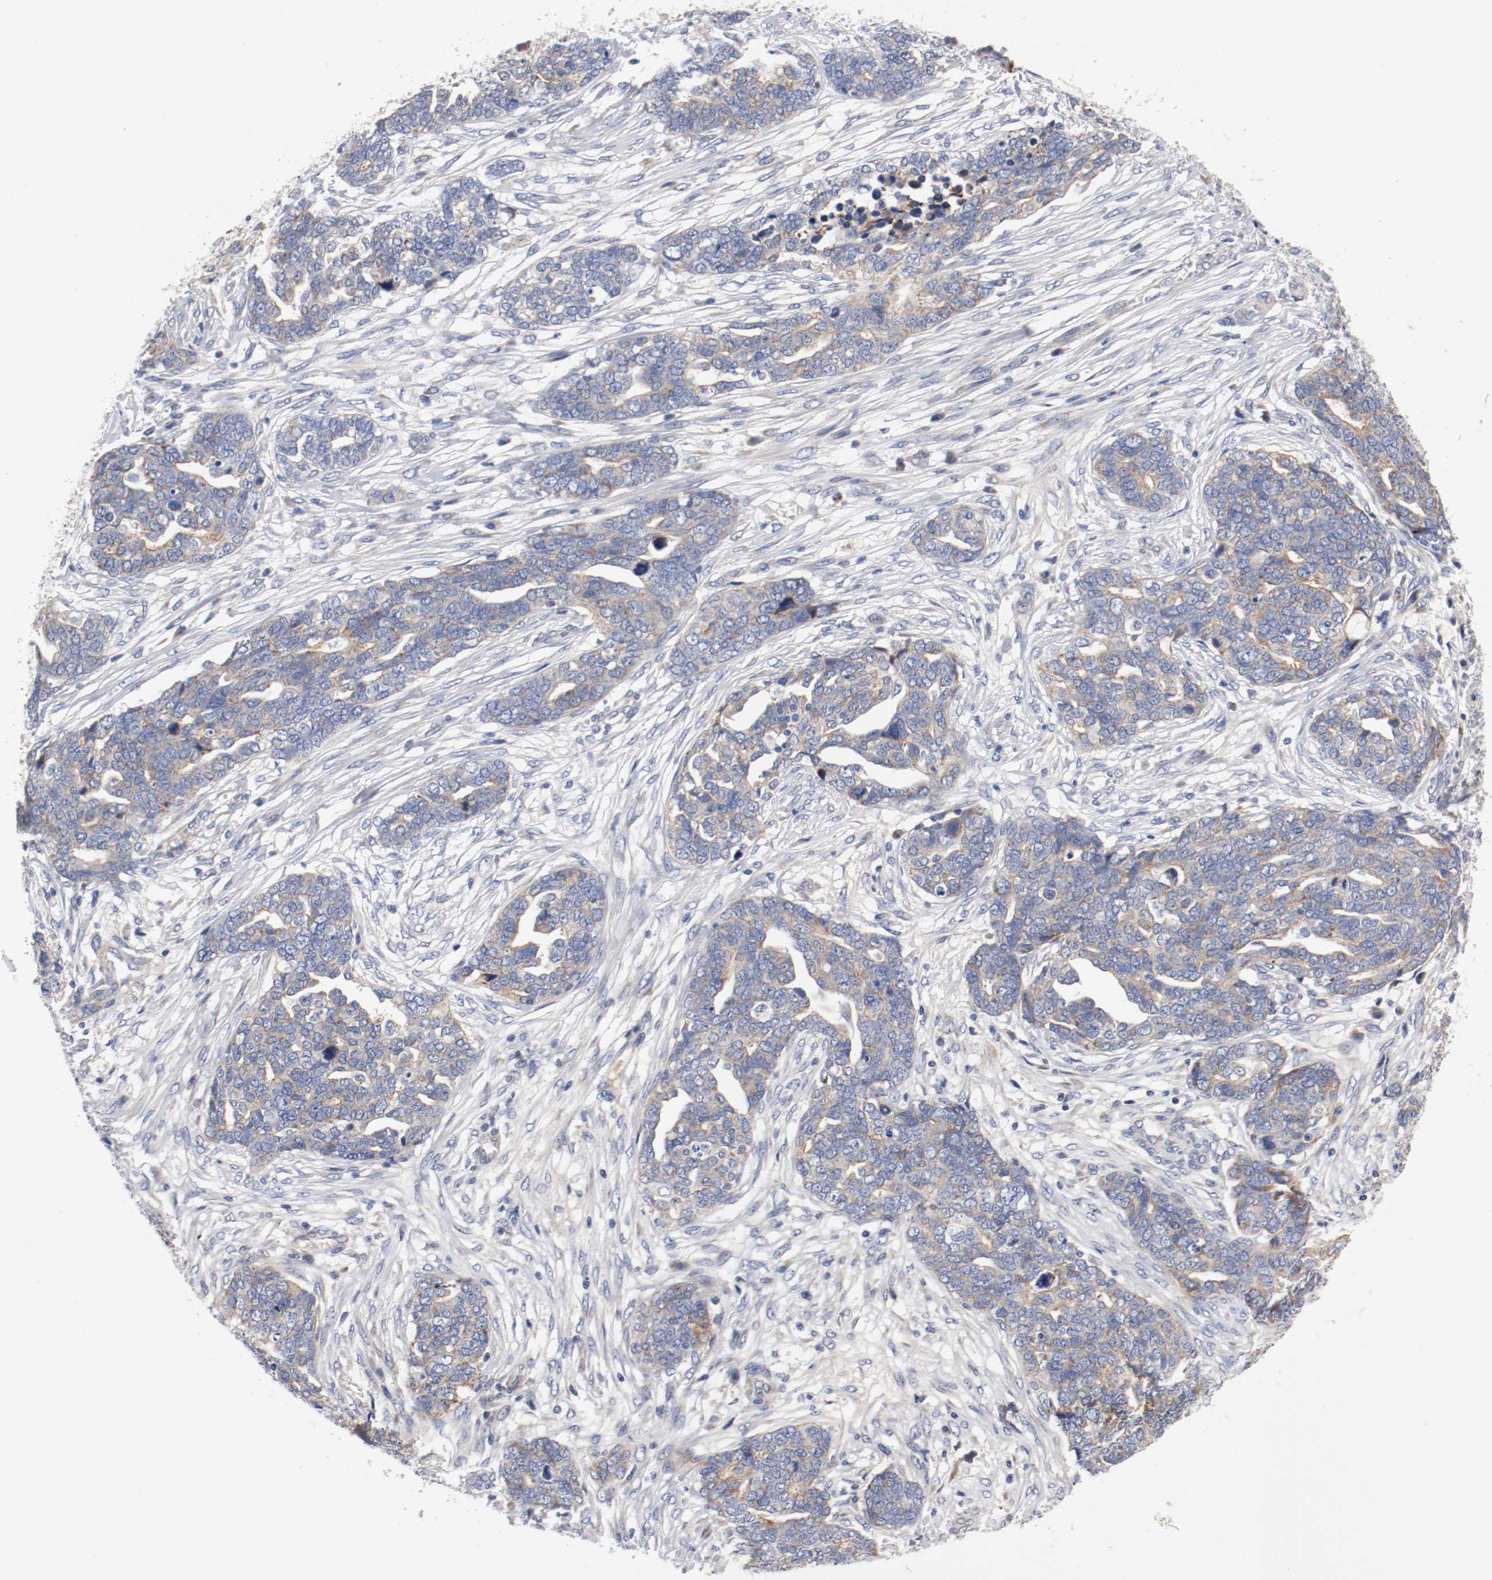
{"staining": {"intensity": "weak", "quantity": "25%-75%", "location": "cytoplasmic/membranous"}, "tissue": "ovarian cancer", "cell_type": "Tumor cells", "image_type": "cancer", "snomed": [{"axis": "morphology", "description": "Normal tissue, NOS"}, {"axis": "morphology", "description": "Cystadenocarcinoma, serous, NOS"}, {"axis": "topography", "description": "Fallopian tube"}, {"axis": "topography", "description": "Ovary"}], "caption": "Ovarian cancer stained for a protein (brown) displays weak cytoplasmic/membranous positive positivity in approximately 25%-75% of tumor cells.", "gene": "PCSK6", "patient": {"sex": "female", "age": 56}}